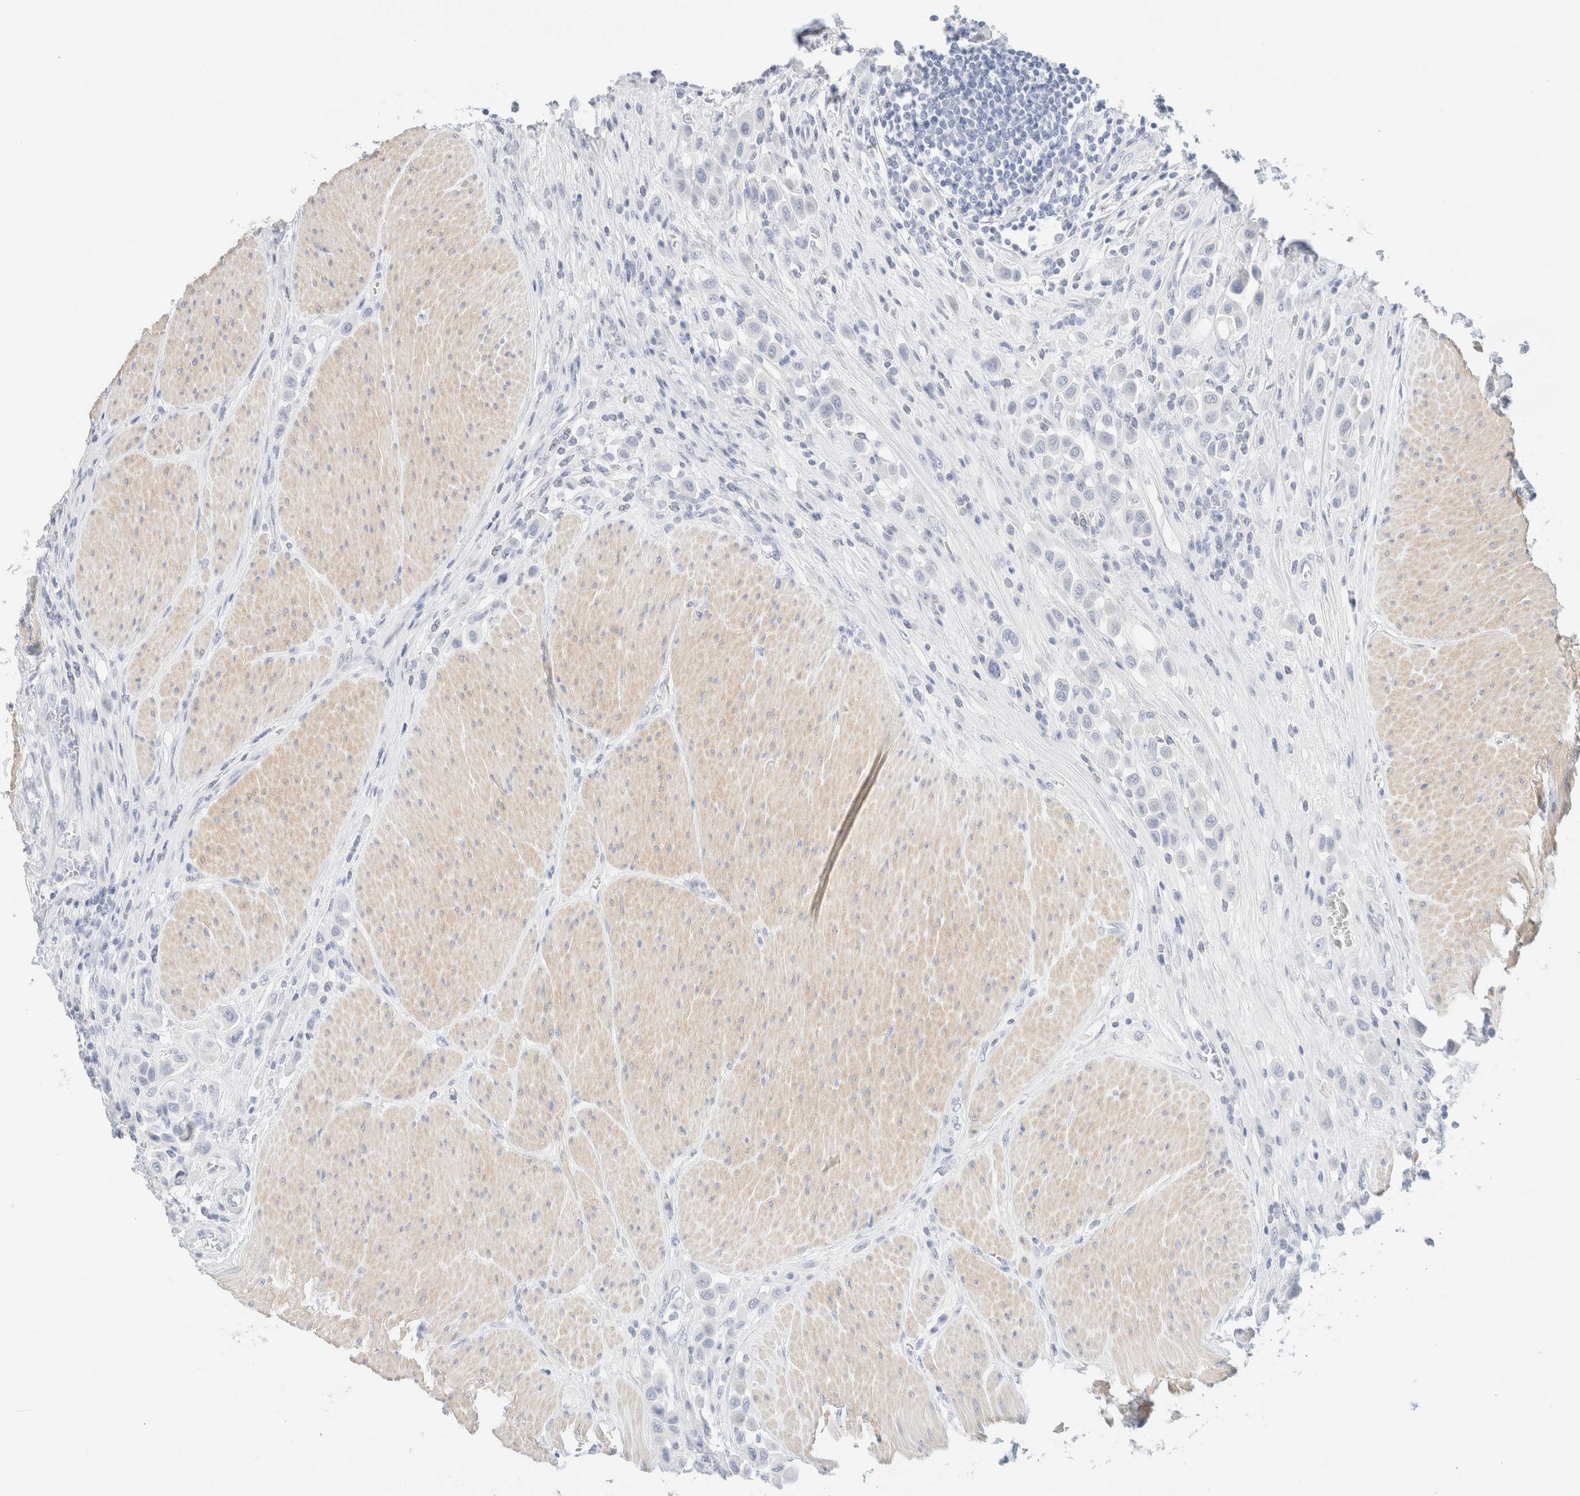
{"staining": {"intensity": "negative", "quantity": "none", "location": "none"}, "tissue": "urothelial cancer", "cell_type": "Tumor cells", "image_type": "cancer", "snomed": [{"axis": "morphology", "description": "Urothelial carcinoma, High grade"}, {"axis": "topography", "description": "Urinary bladder"}], "caption": "Tumor cells are negative for protein expression in human high-grade urothelial carcinoma.", "gene": "DPYS", "patient": {"sex": "male", "age": 50}}